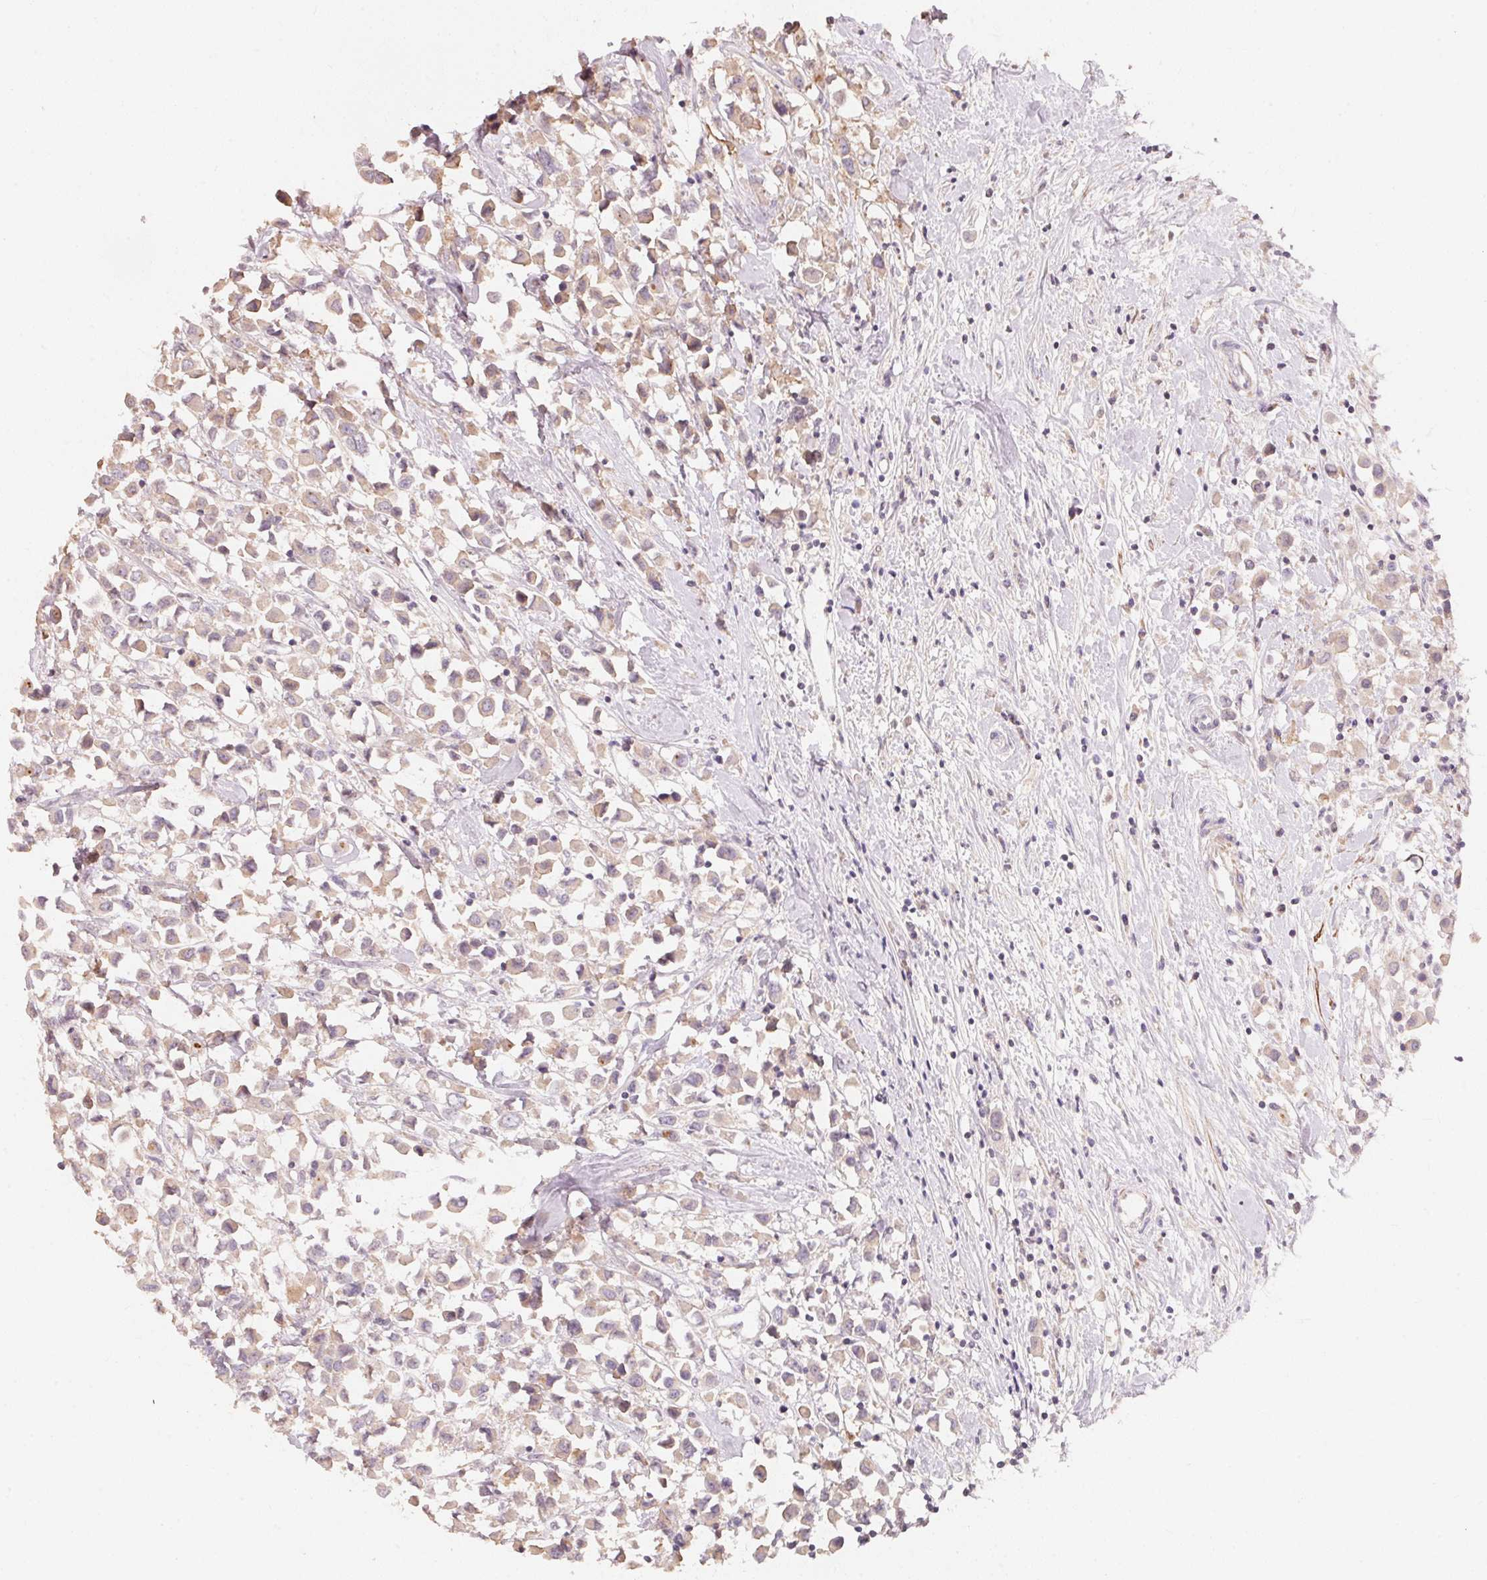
{"staining": {"intensity": "weak", "quantity": ">75%", "location": "cytoplasmic/membranous"}, "tissue": "breast cancer", "cell_type": "Tumor cells", "image_type": "cancer", "snomed": [{"axis": "morphology", "description": "Duct carcinoma"}, {"axis": "topography", "description": "Breast"}], "caption": "Breast cancer stained with immunohistochemistry (IHC) demonstrates weak cytoplasmic/membranous staining in approximately >75% of tumor cells.", "gene": "TP53AIP1", "patient": {"sex": "female", "age": 61}}